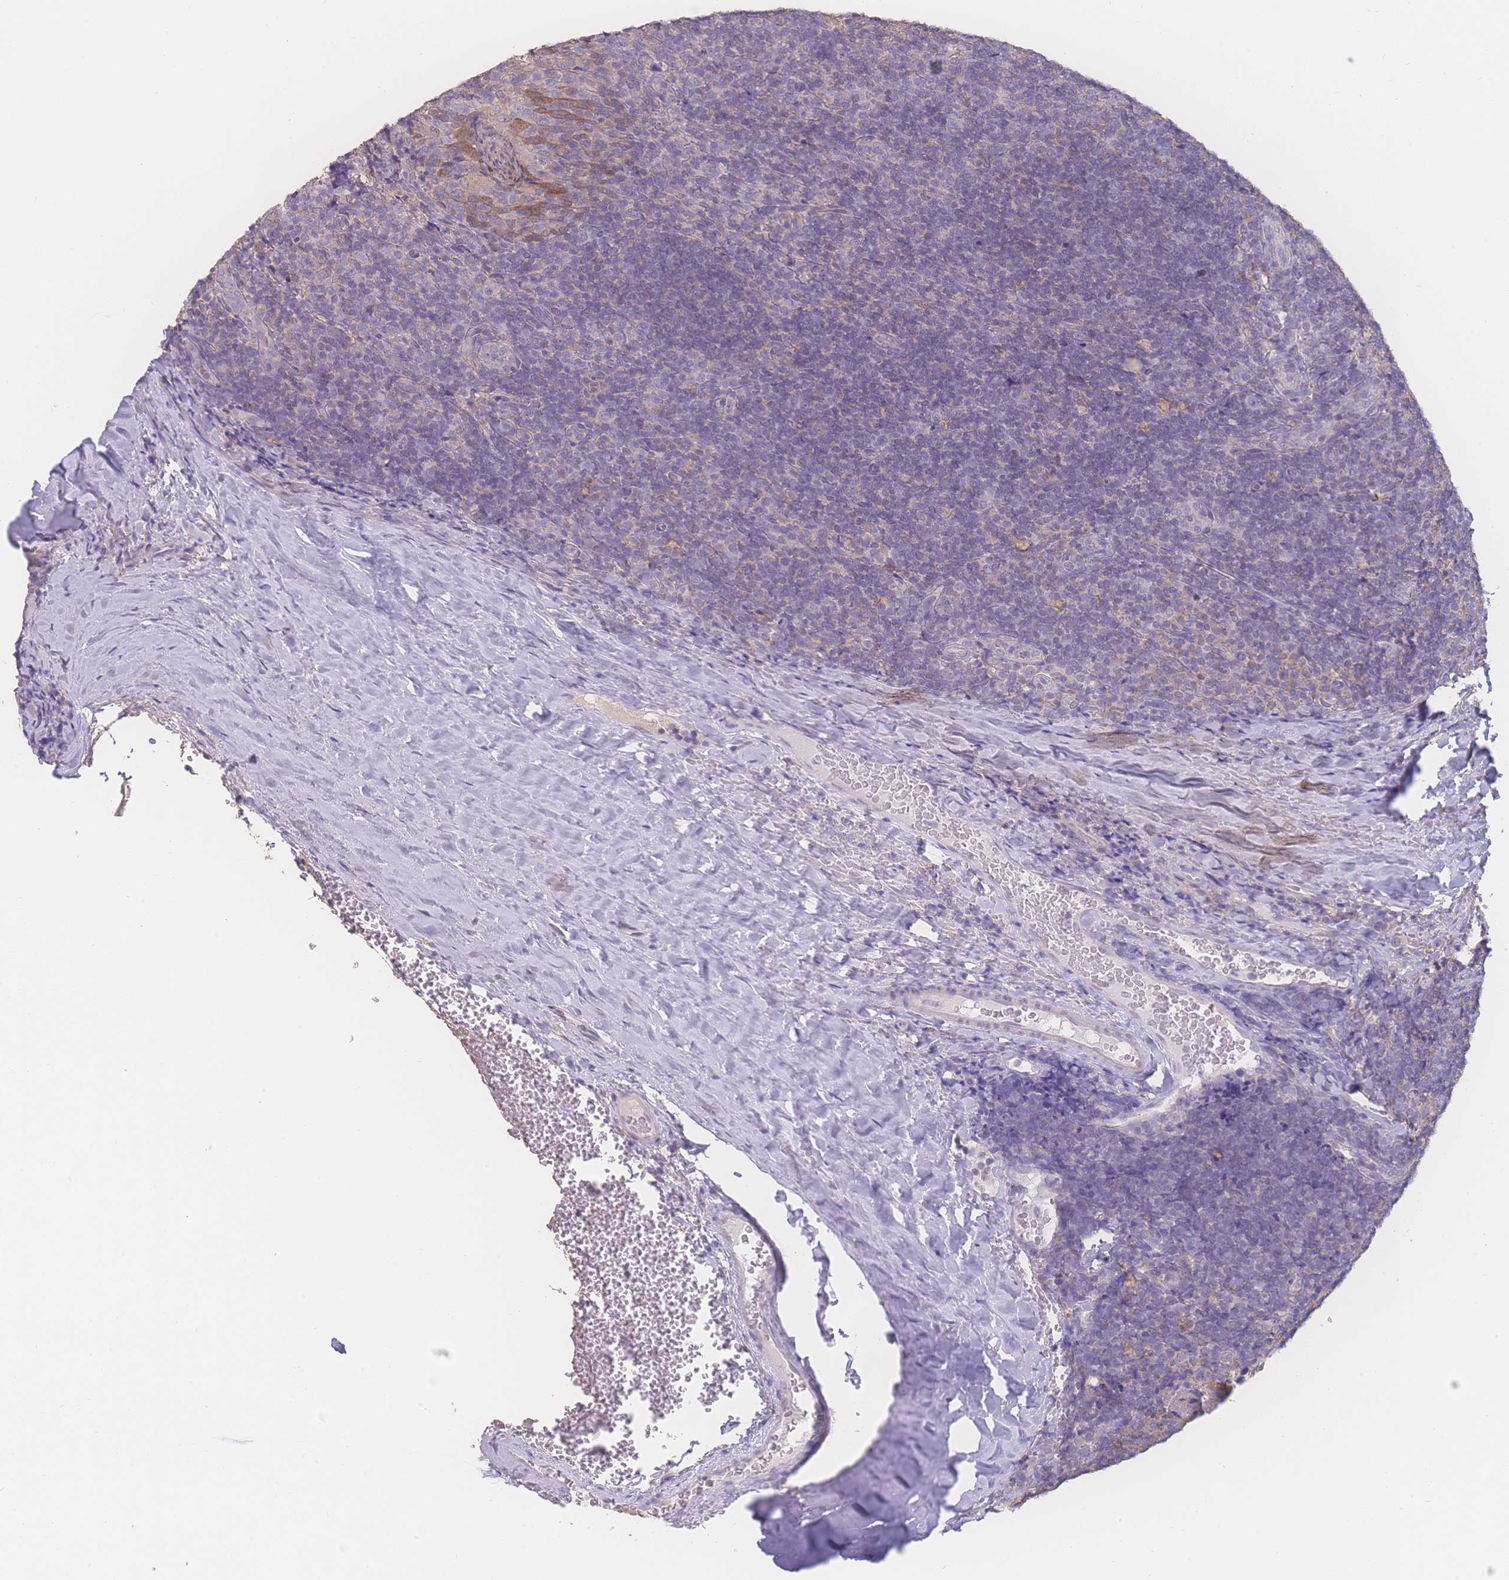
{"staining": {"intensity": "weak", "quantity": "<25%", "location": "cytoplasmic/membranous"}, "tissue": "tonsil", "cell_type": "Germinal center cells", "image_type": "normal", "snomed": [{"axis": "morphology", "description": "Normal tissue, NOS"}, {"axis": "topography", "description": "Tonsil"}], "caption": "A micrograph of tonsil stained for a protein displays no brown staining in germinal center cells. (IHC, brightfield microscopy, high magnification).", "gene": "GIPR", "patient": {"sex": "male", "age": 17}}